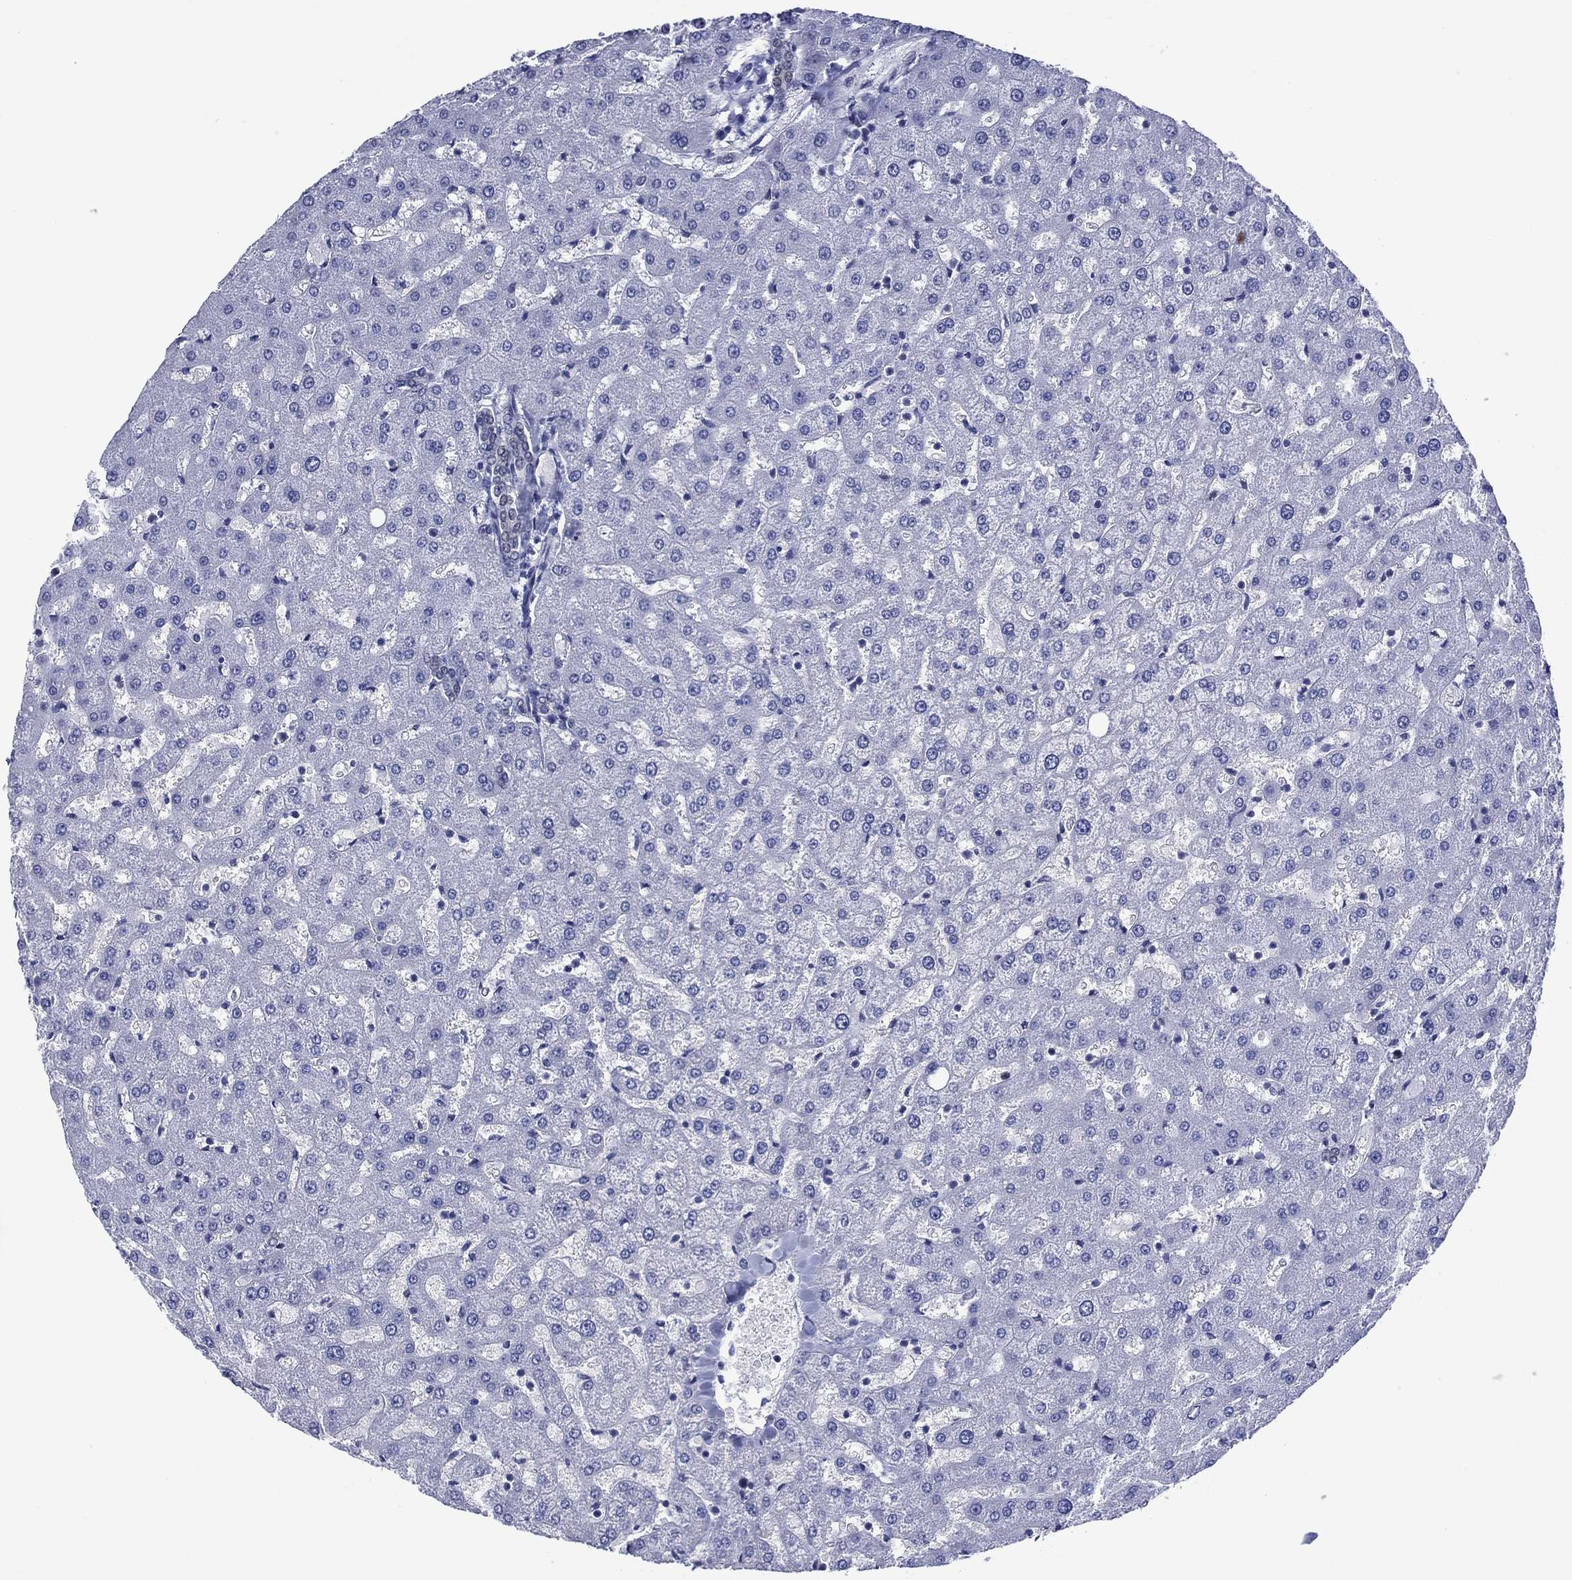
{"staining": {"intensity": "negative", "quantity": "none", "location": "none"}, "tissue": "liver", "cell_type": "Cholangiocytes", "image_type": "normal", "snomed": [{"axis": "morphology", "description": "Normal tissue, NOS"}, {"axis": "topography", "description": "Liver"}], "caption": "The micrograph shows no significant positivity in cholangiocytes of liver.", "gene": "GATA6", "patient": {"sex": "female", "age": 50}}